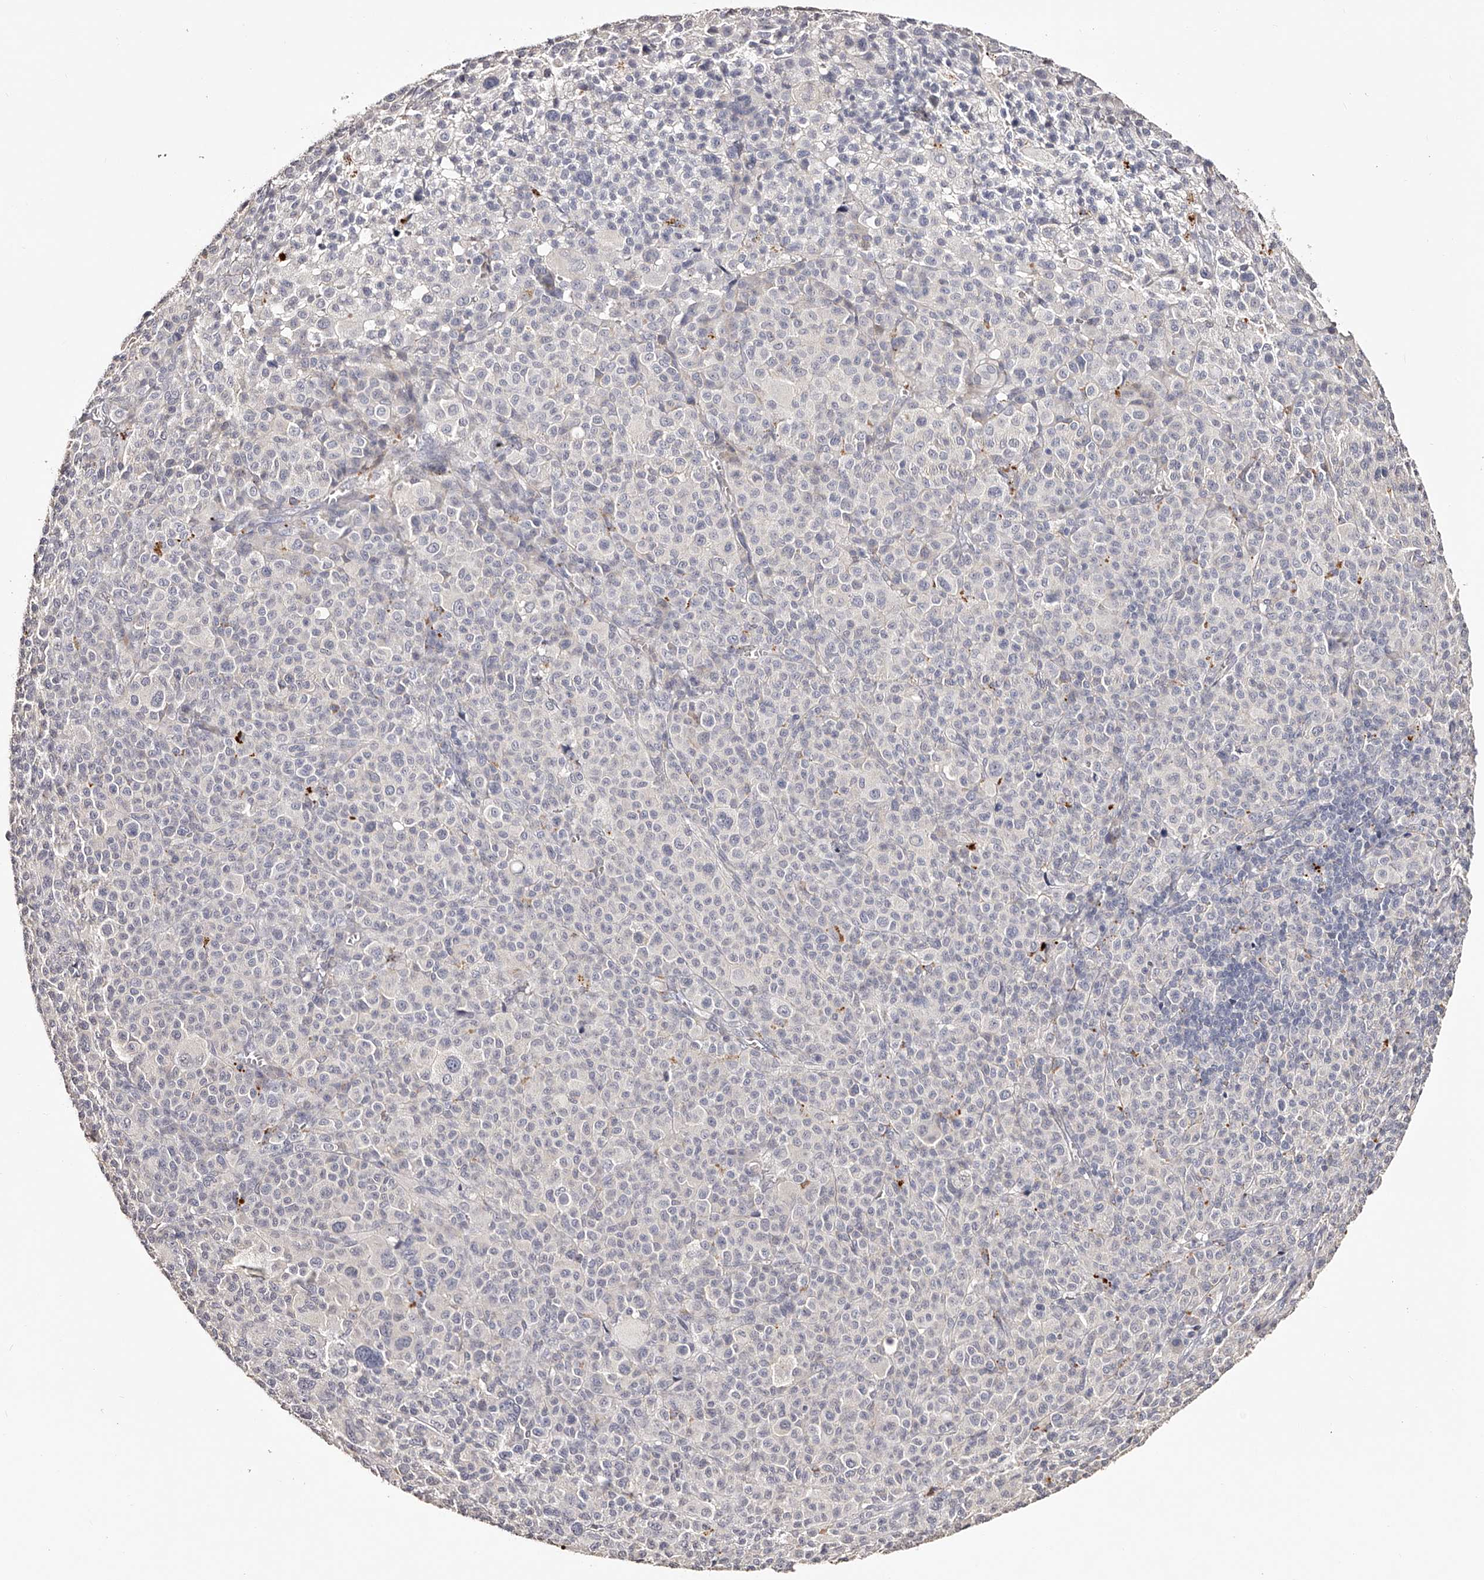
{"staining": {"intensity": "negative", "quantity": "none", "location": "none"}, "tissue": "melanoma", "cell_type": "Tumor cells", "image_type": "cancer", "snomed": [{"axis": "morphology", "description": "Malignant melanoma, Metastatic site"}, {"axis": "topography", "description": "Skin"}], "caption": "Malignant melanoma (metastatic site) was stained to show a protein in brown. There is no significant expression in tumor cells.", "gene": "SLC35D3", "patient": {"sex": "female", "age": 74}}